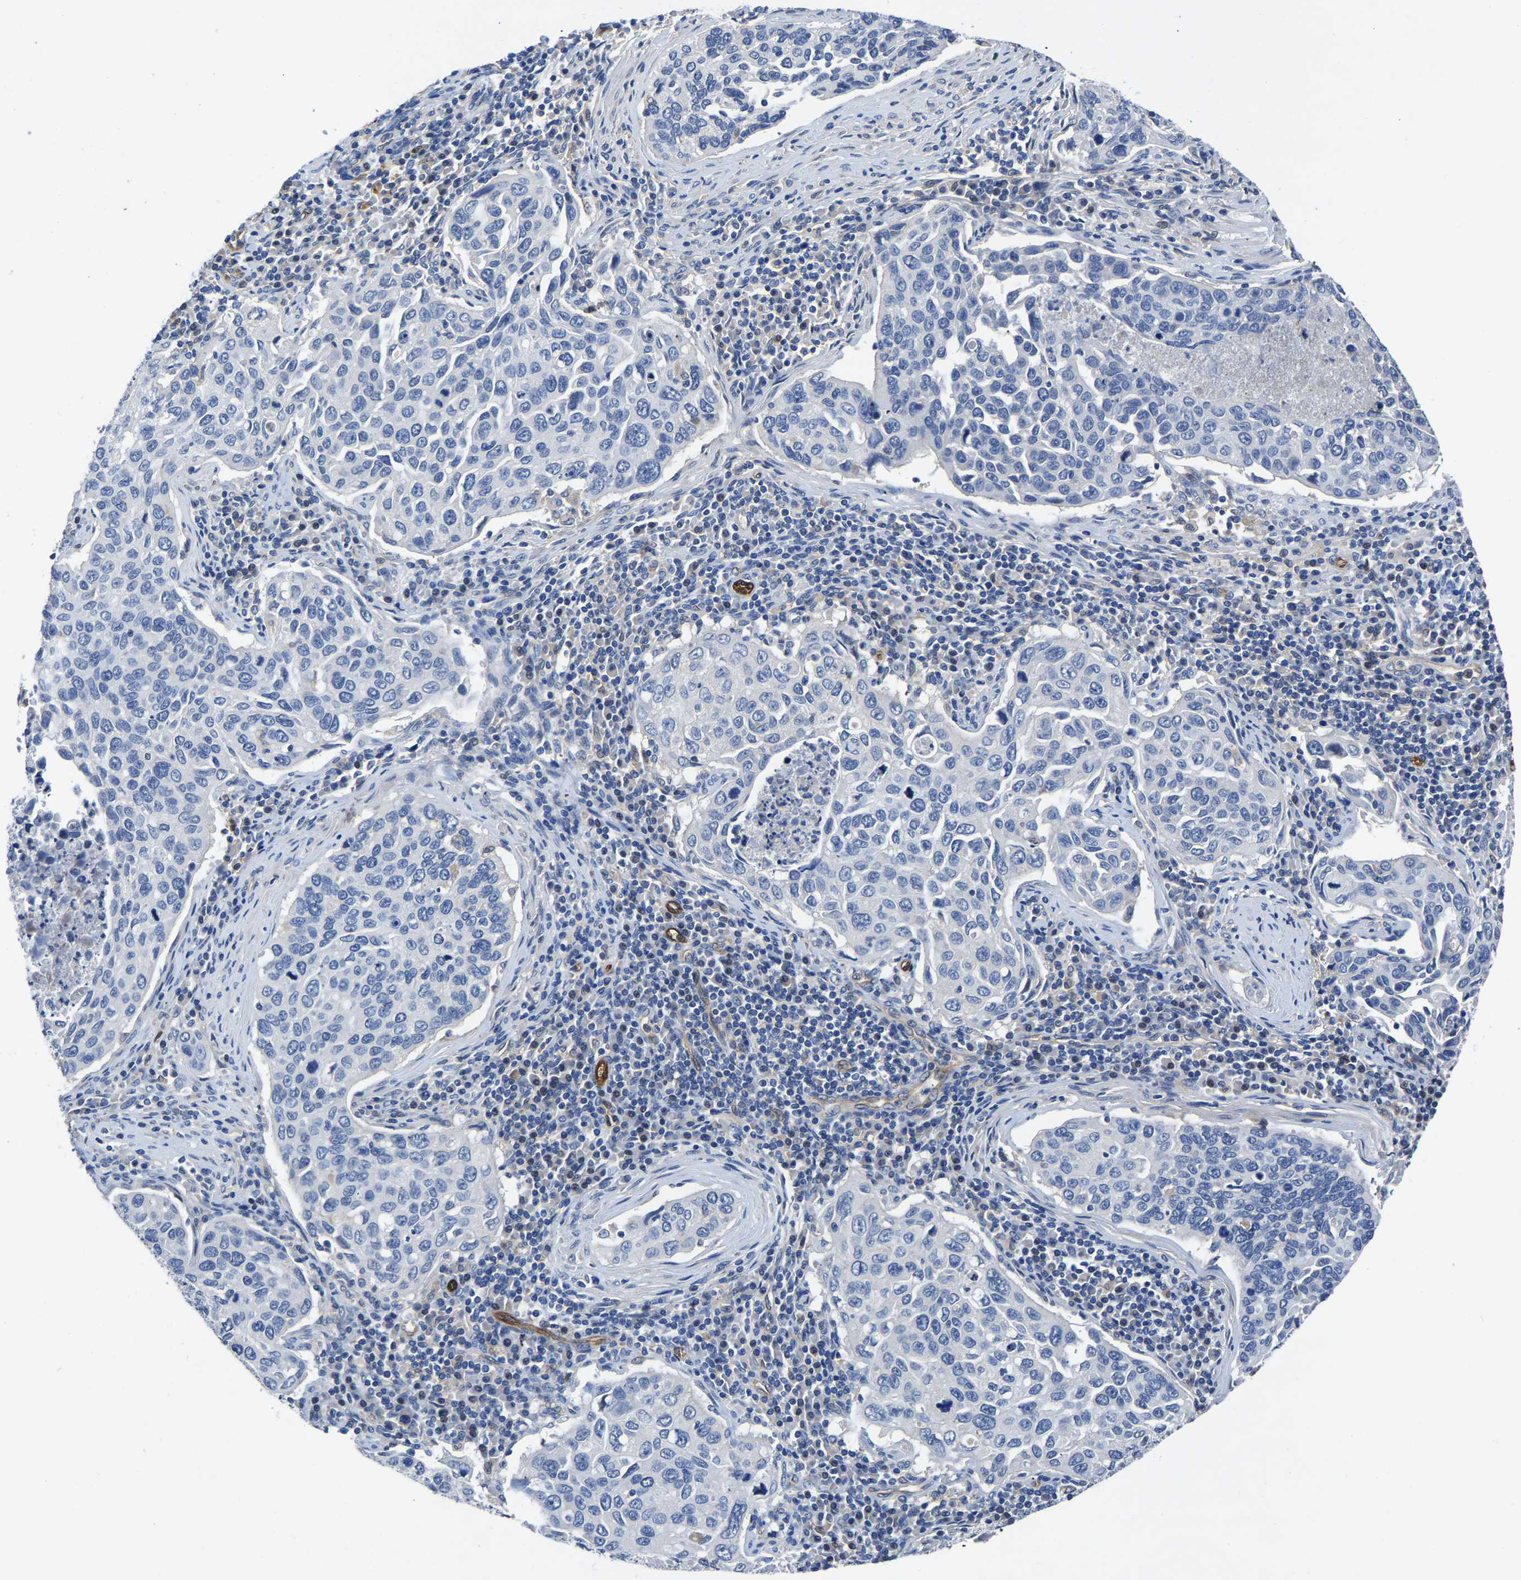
{"staining": {"intensity": "negative", "quantity": "none", "location": "none"}, "tissue": "cervical cancer", "cell_type": "Tumor cells", "image_type": "cancer", "snomed": [{"axis": "morphology", "description": "Squamous cell carcinoma, NOS"}, {"axis": "topography", "description": "Cervix"}], "caption": "High magnification brightfield microscopy of cervical cancer stained with DAB (3,3'-diaminobenzidine) (brown) and counterstained with hematoxylin (blue): tumor cells show no significant staining.", "gene": "ATG2B", "patient": {"sex": "female", "age": 53}}